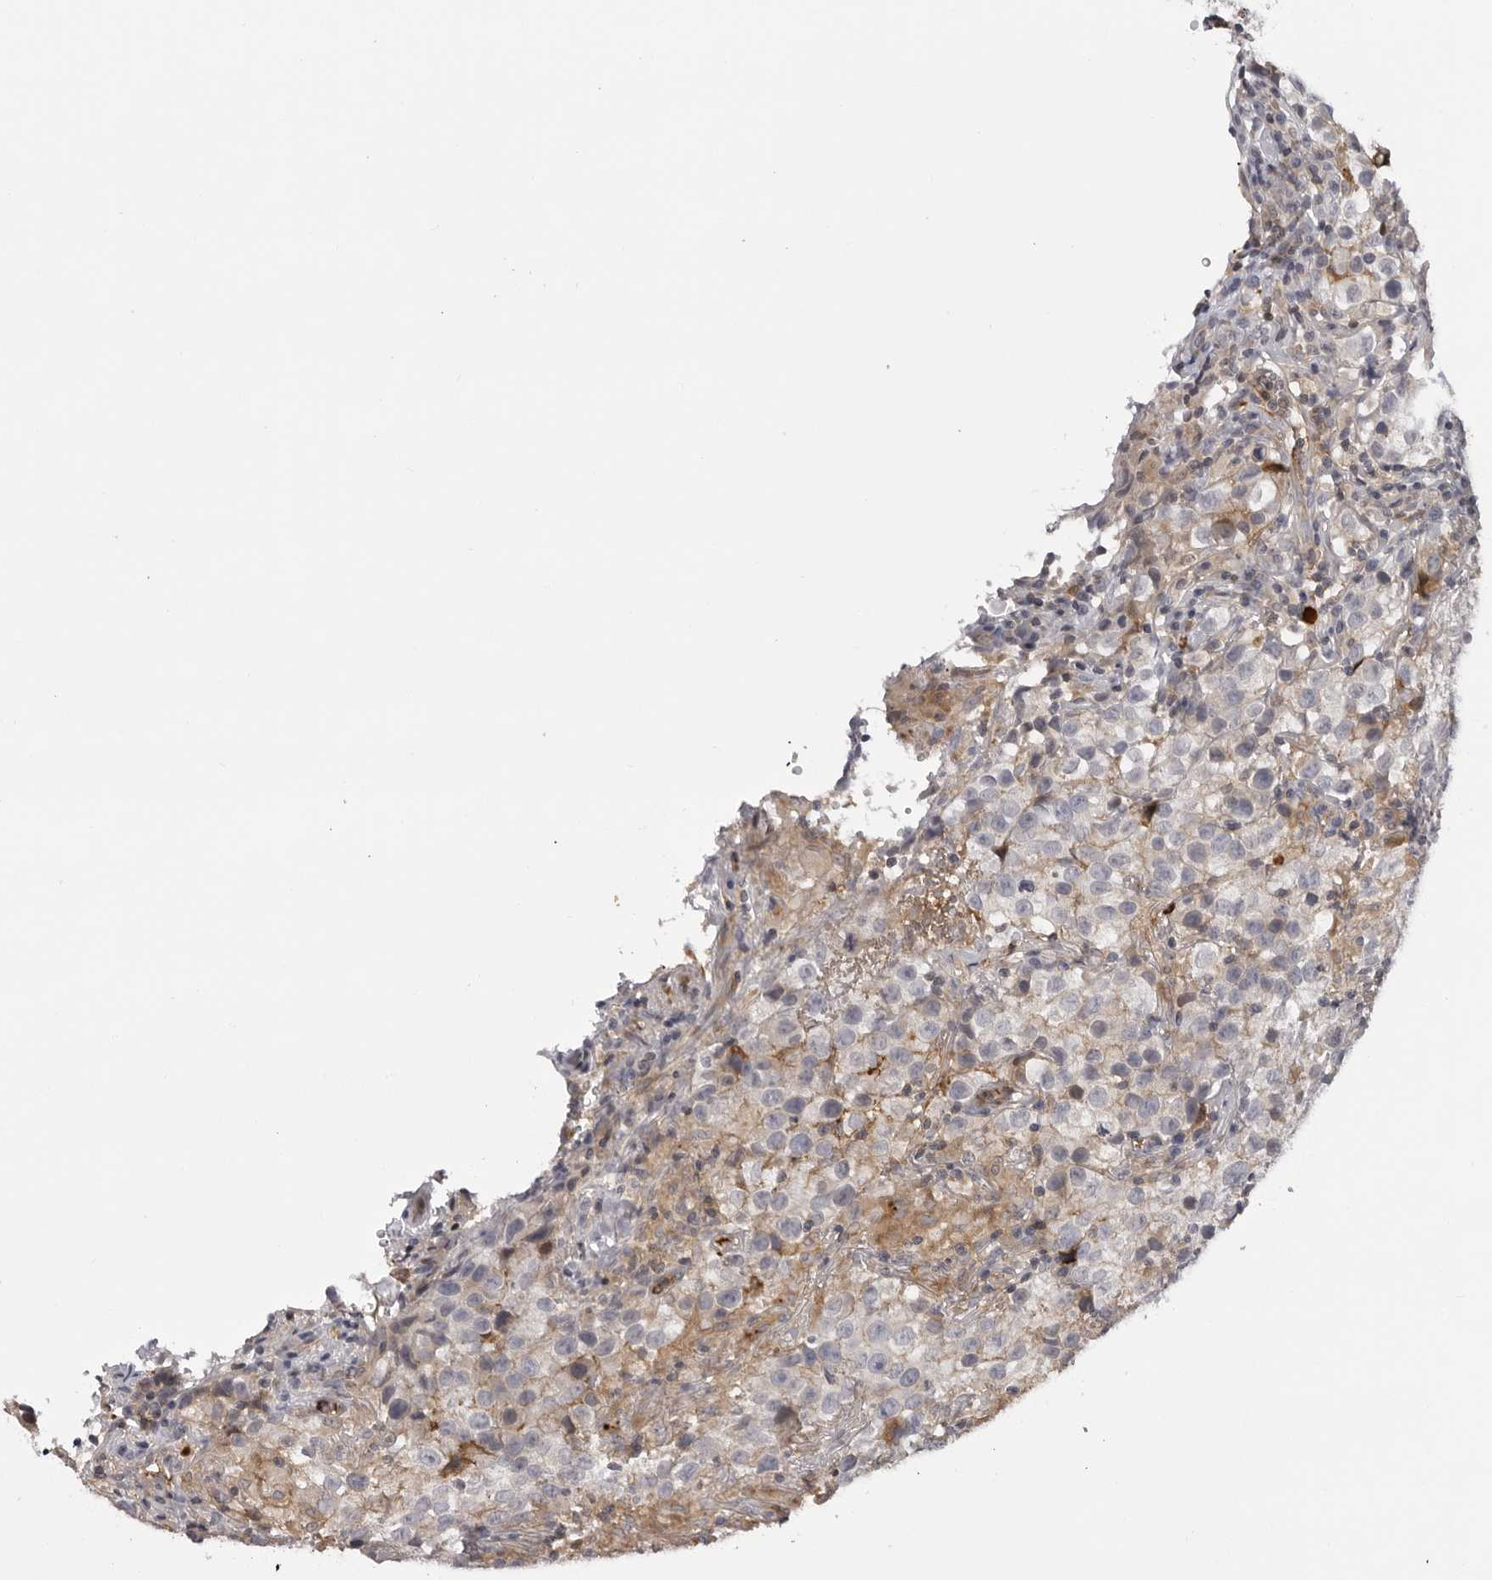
{"staining": {"intensity": "negative", "quantity": "none", "location": "none"}, "tissue": "testis cancer", "cell_type": "Tumor cells", "image_type": "cancer", "snomed": [{"axis": "morphology", "description": "Seminoma, NOS"}, {"axis": "morphology", "description": "Carcinoma, Embryonal, NOS"}, {"axis": "topography", "description": "Testis"}], "caption": "Immunohistochemical staining of seminoma (testis) shows no significant staining in tumor cells. (DAB (3,3'-diaminobenzidine) immunohistochemistry (IHC), high magnification).", "gene": "PLEKHF2", "patient": {"sex": "male", "age": 43}}